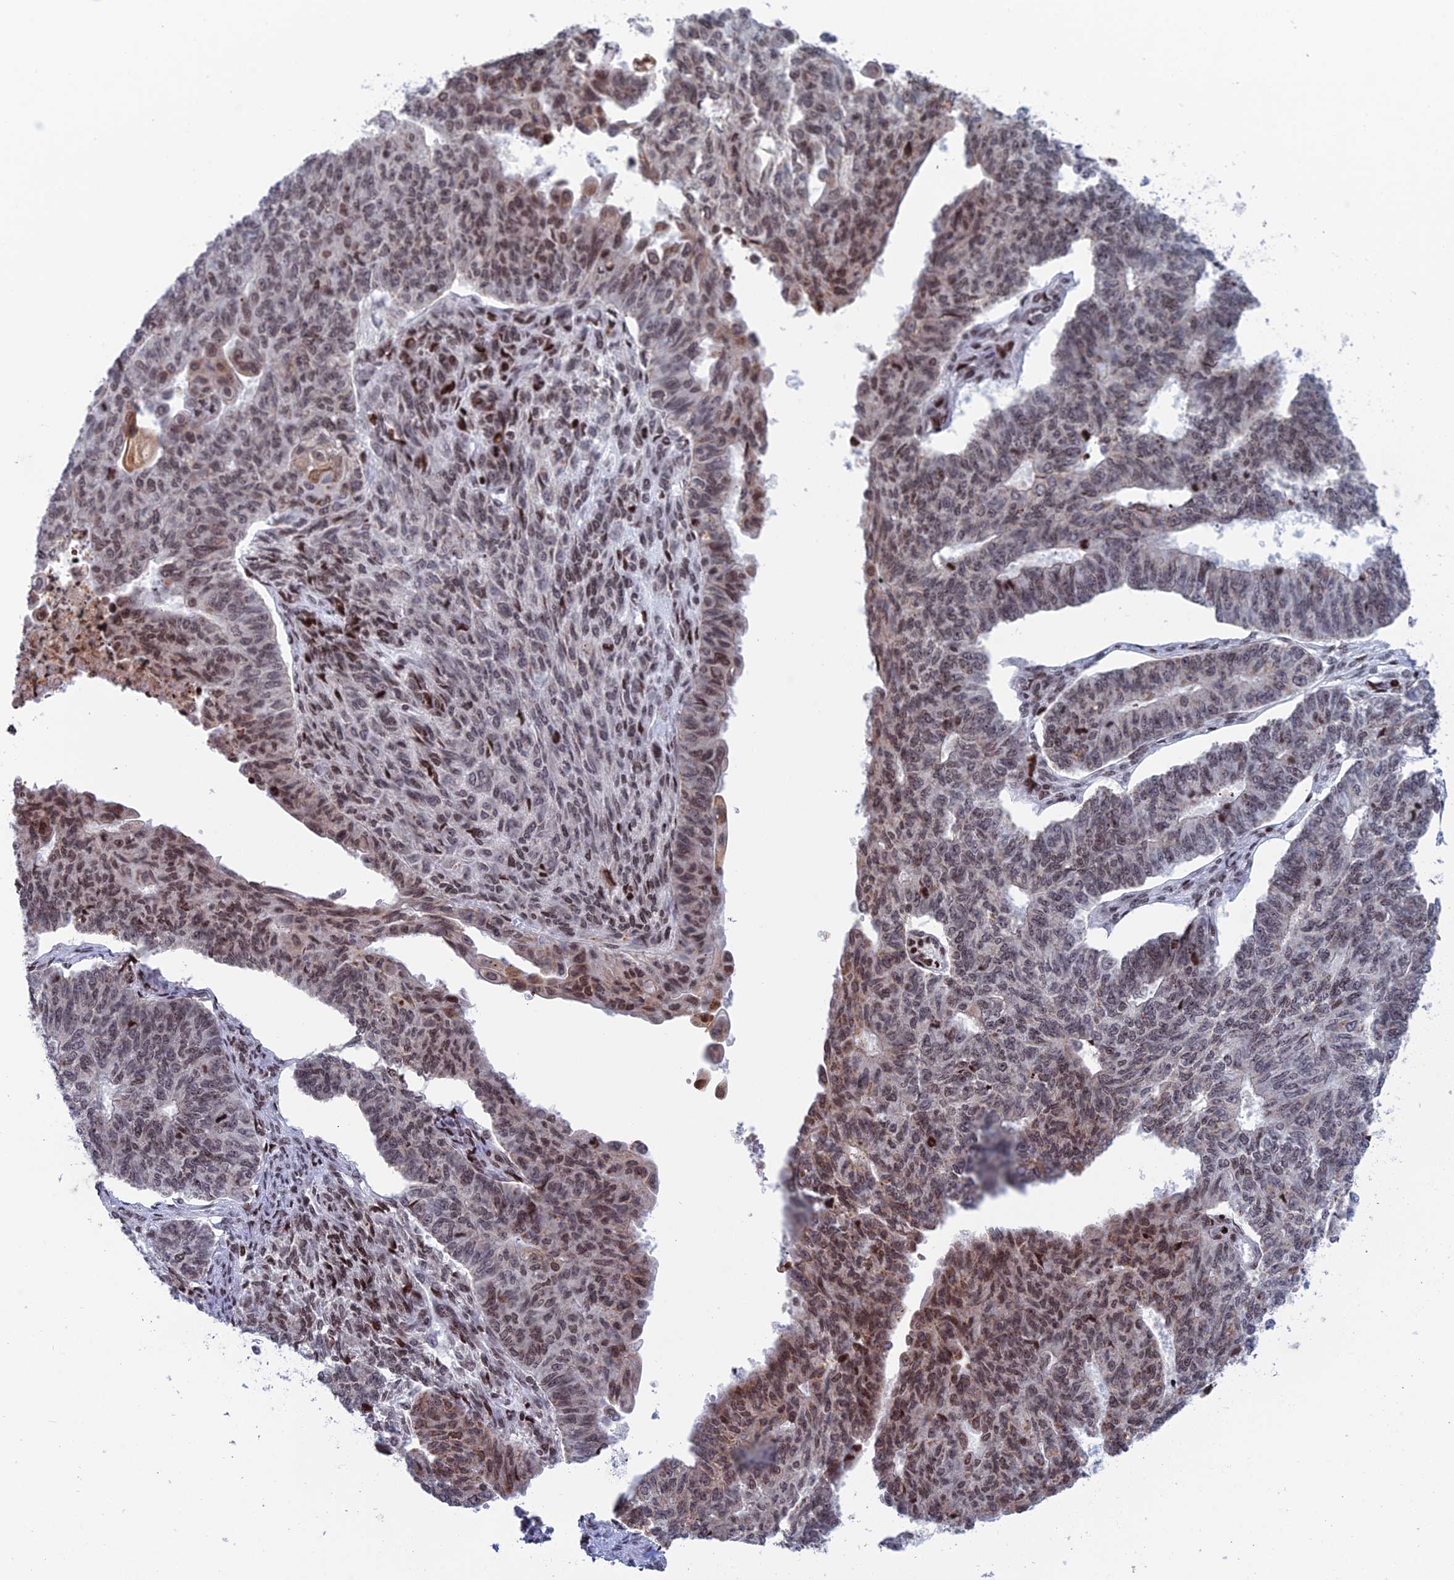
{"staining": {"intensity": "moderate", "quantity": "25%-75%", "location": "cytoplasmic/membranous,nuclear"}, "tissue": "endometrial cancer", "cell_type": "Tumor cells", "image_type": "cancer", "snomed": [{"axis": "morphology", "description": "Adenocarcinoma, NOS"}, {"axis": "topography", "description": "Endometrium"}], "caption": "Immunohistochemistry image of human endometrial cancer stained for a protein (brown), which exhibits medium levels of moderate cytoplasmic/membranous and nuclear positivity in about 25%-75% of tumor cells.", "gene": "AFF3", "patient": {"sex": "female", "age": 32}}